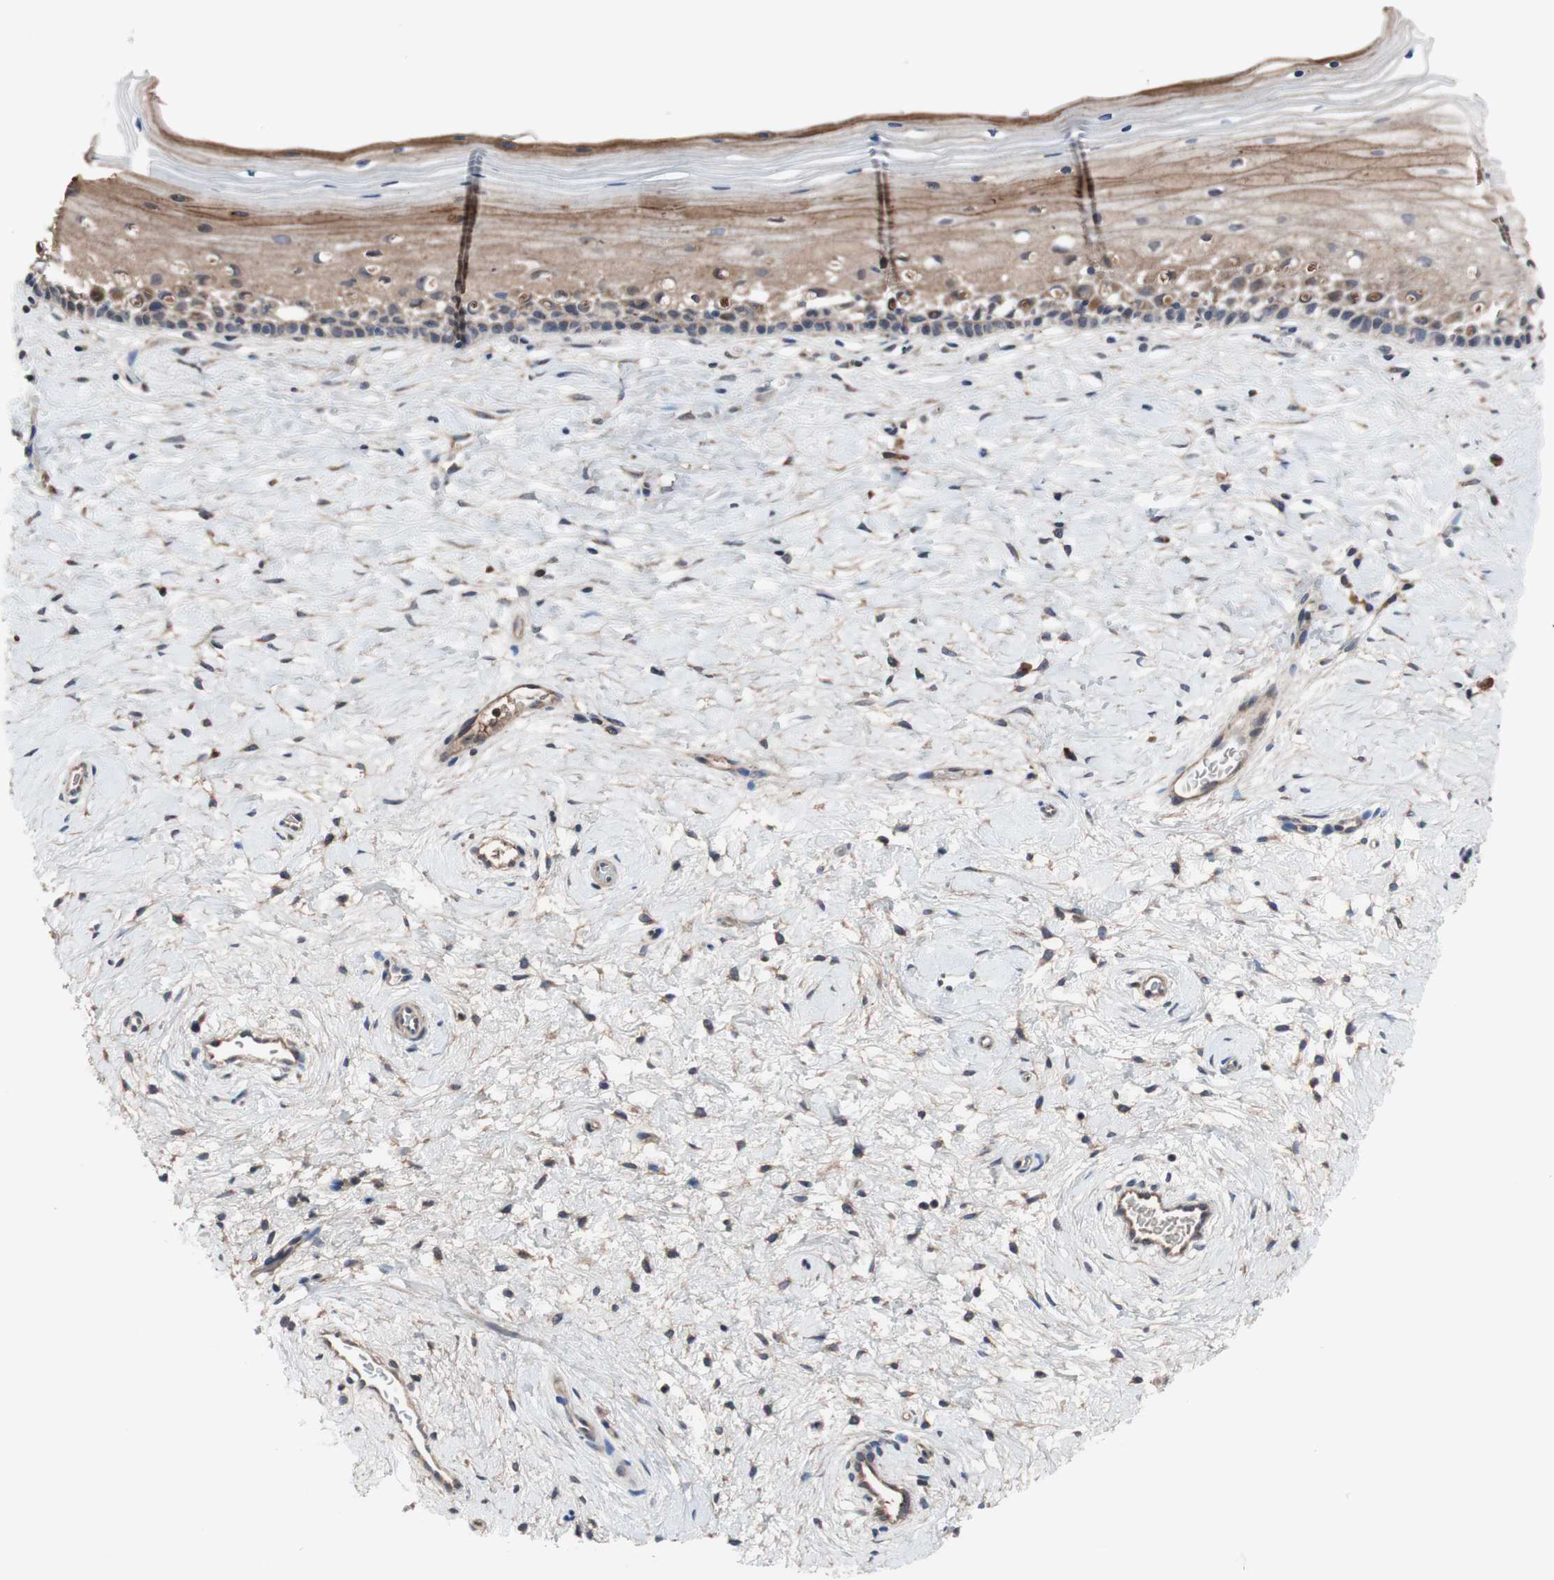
{"staining": {"intensity": "weak", "quantity": ">75%", "location": "cytoplasmic/membranous"}, "tissue": "cervix", "cell_type": "Glandular cells", "image_type": "normal", "snomed": [{"axis": "morphology", "description": "Normal tissue, NOS"}, {"axis": "topography", "description": "Cervix"}], "caption": "This micrograph demonstrates benign cervix stained with IHC to label a protein in brown. The cytoplasmic/membranous of glandular cells show weak positivity for the protein. Nuclei are counter-stained blue.", "gene": "KANSL1", "patient": {"sex": "female", "age": 39}}